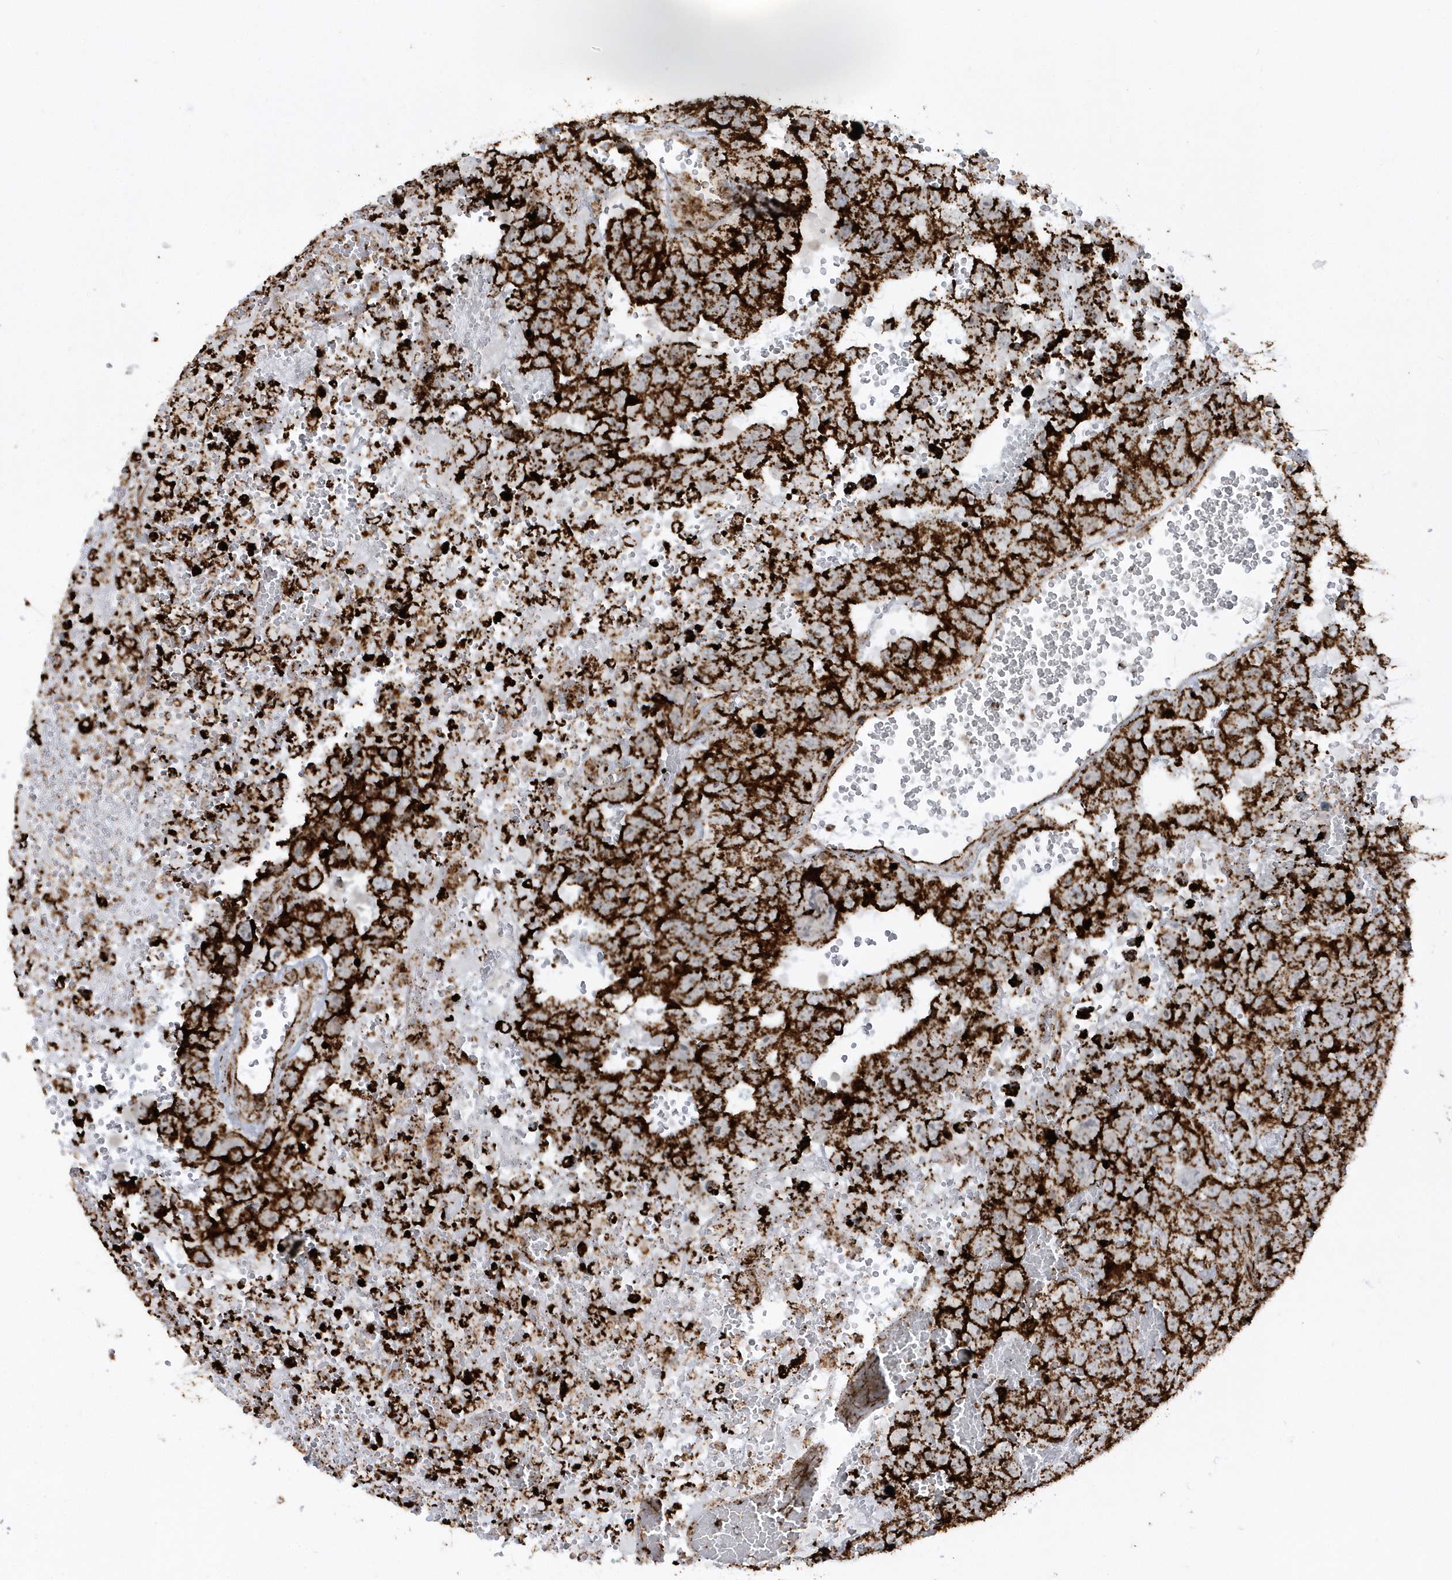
{"staining": {"intensity": "strong", "quantity": ">75%", "location": "cytoplasmic/membranous"}, "tissue": "testis cancer", "cell_type": "Tumor cells", "image_type": "cancer", "snomed": [{"axis": "morphology", "description": "Carcinoma, Embryonal, NOS"}, {"axis": "topography", "description": "Testis"}], "caption": "Immunohistochemistry (DAB (3,3'-diaminobenzidine)) staining of human embryonal carcinoma (testis) demonstrates strong cytoplasmic/membranous protein staining in approximately >75% of tumor cells. (DAB IHC, brown staining for protein, blue staining for nuclei).", "gene": "CRY2", "patient": {"sex": "male", "age": 45}}